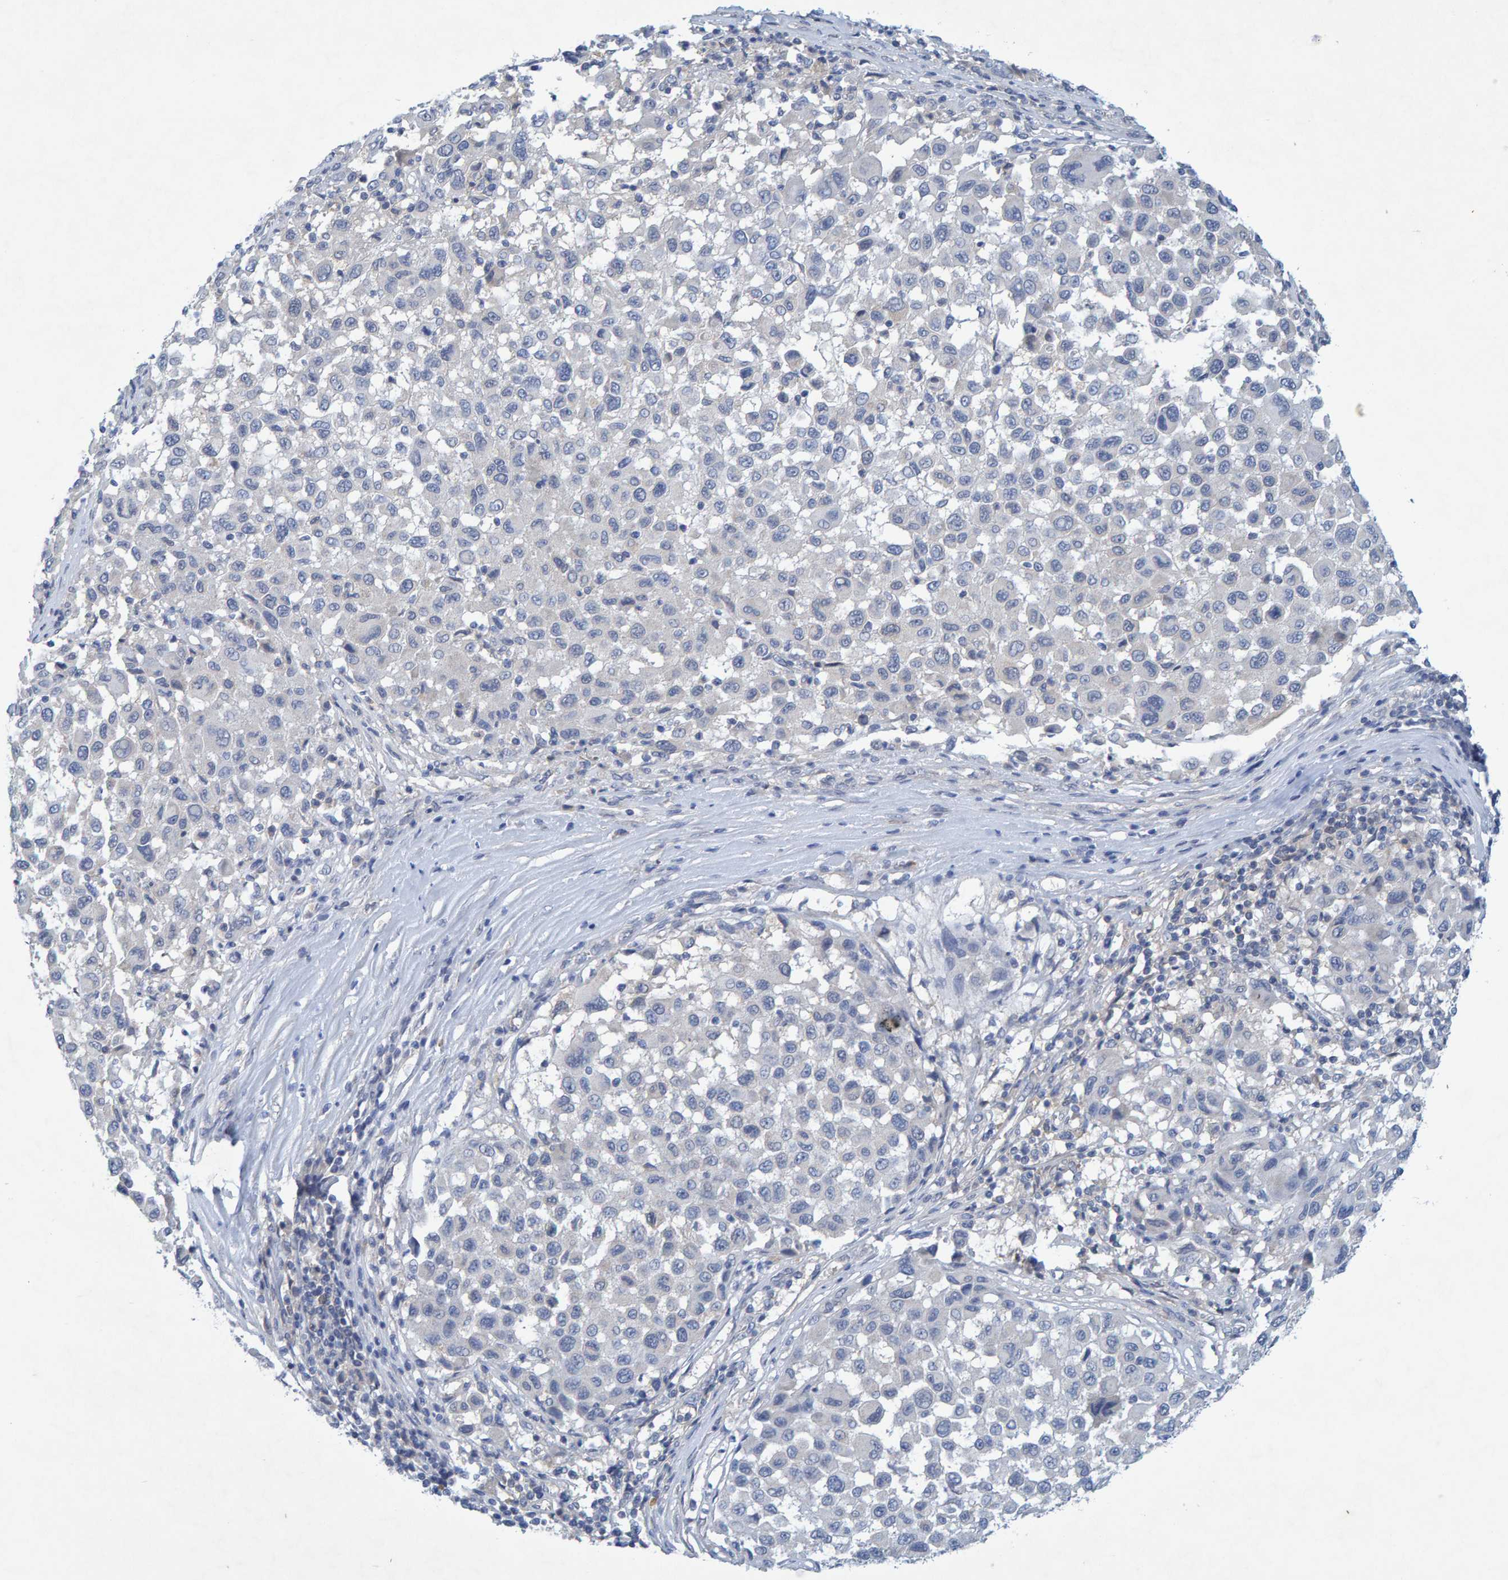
{"staining": {"intensity": "negative", "quantity": "none", "location": "none"}, "tissue": "melanoma", "cell_type": "Tumor cells", "image_type": "cancer", "snomed": [{"axis": "morphology", "description": "Malignant melanoma, Metastatic site"}, {"axis": "topography", "description": "Lymph node"}], "caption": "Tumor cells show no significant positivity in melanoma.", "gene": "ALAD", "patient": {"sex": "male", "age": 61}}